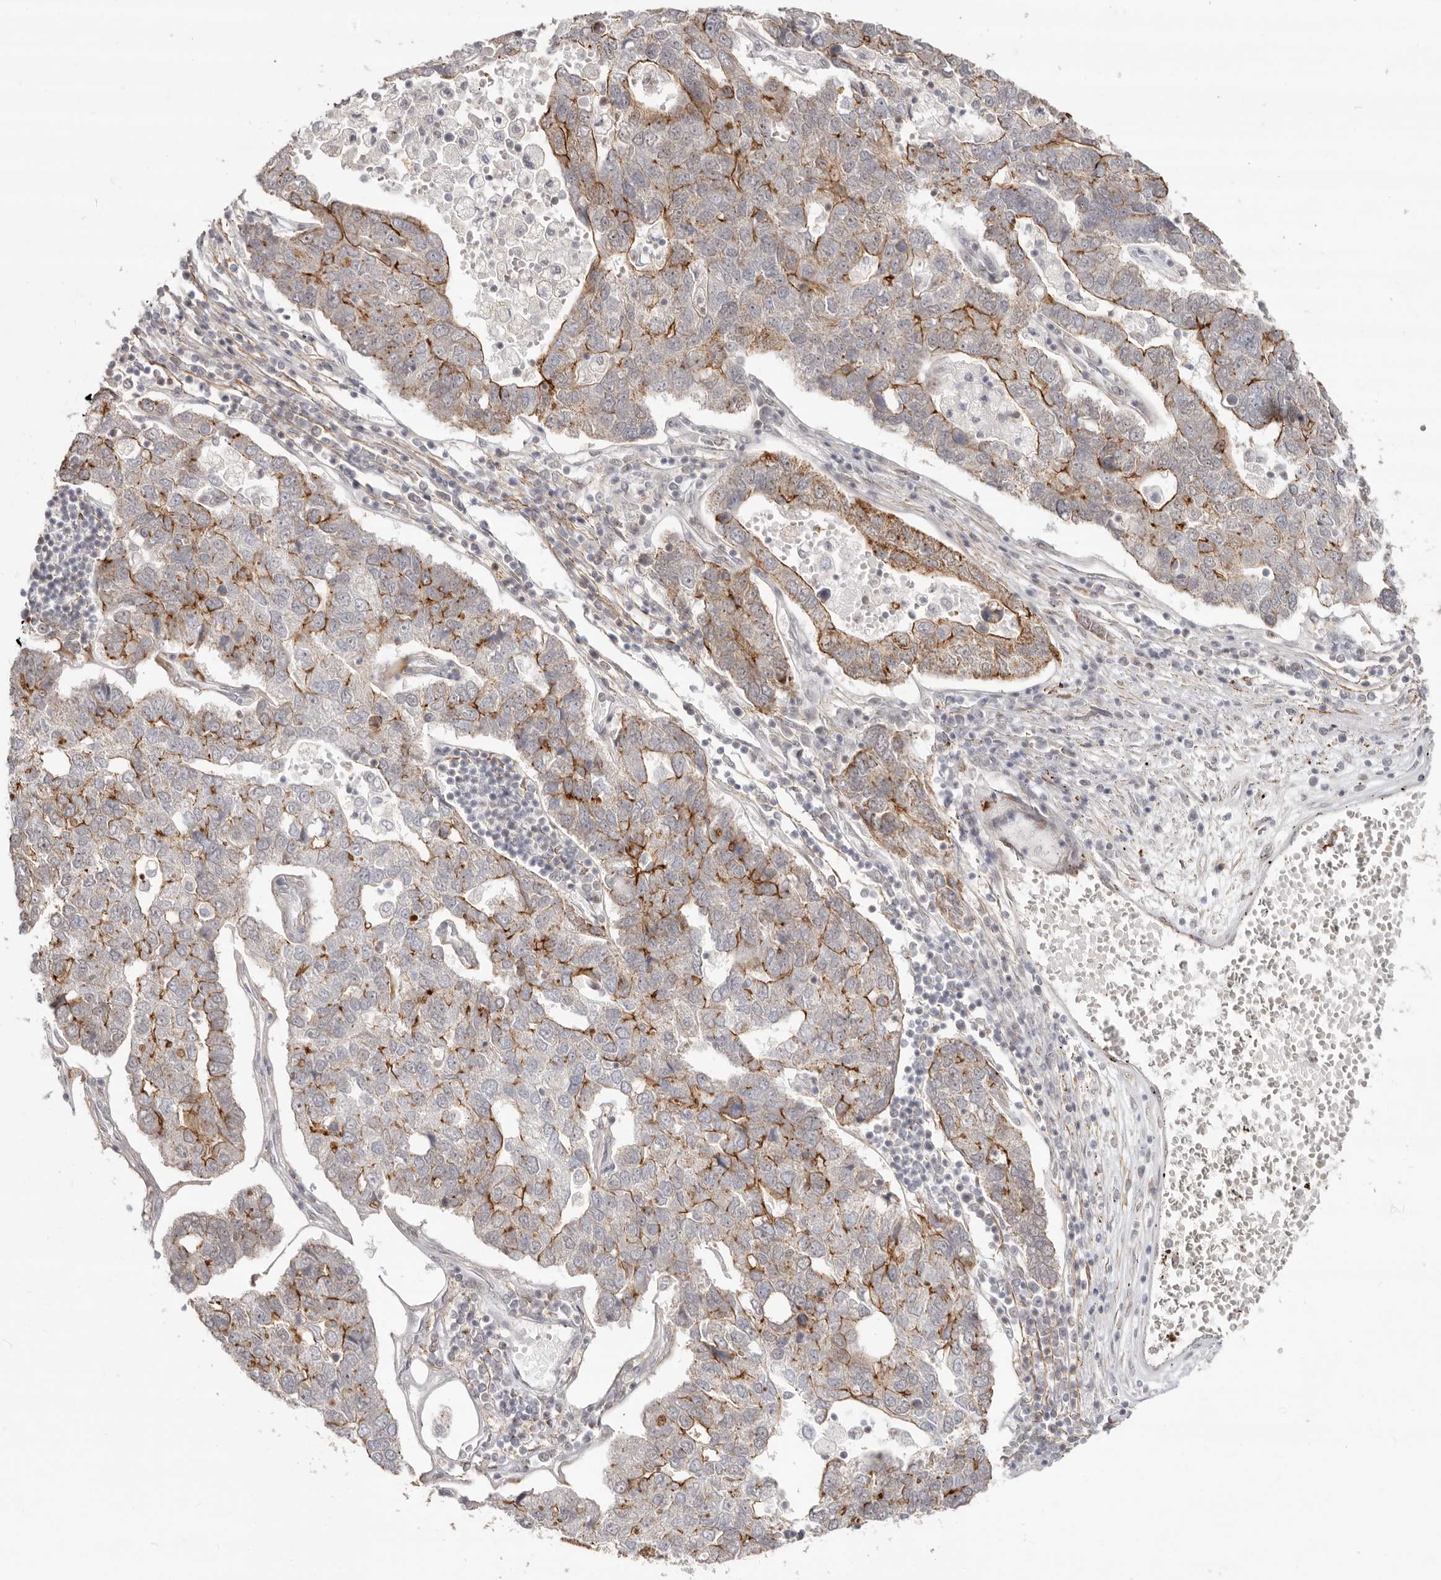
{"staining": {"intensity": "moderate", "quantity": "25%-75%", "location": "cytoplasmic/membranous"}, "tissue": "pancreatic cancer", "cell_type": "Tumor cells", "image_type": "cancer", "snomed": [{"axis": "morphology", "description": "Adenocarcinoma, NOS"}, {"axis": "topography", "description": "Pancreas"}], "caption": "Moderate cytoplasmic/membranous protein expression is present in approximately 25%-75% of tumor cells in pancreatic cancer (adenocarcinoma).", "gene": "SZT2", "patient": {"sex": "female", "age": 61}}